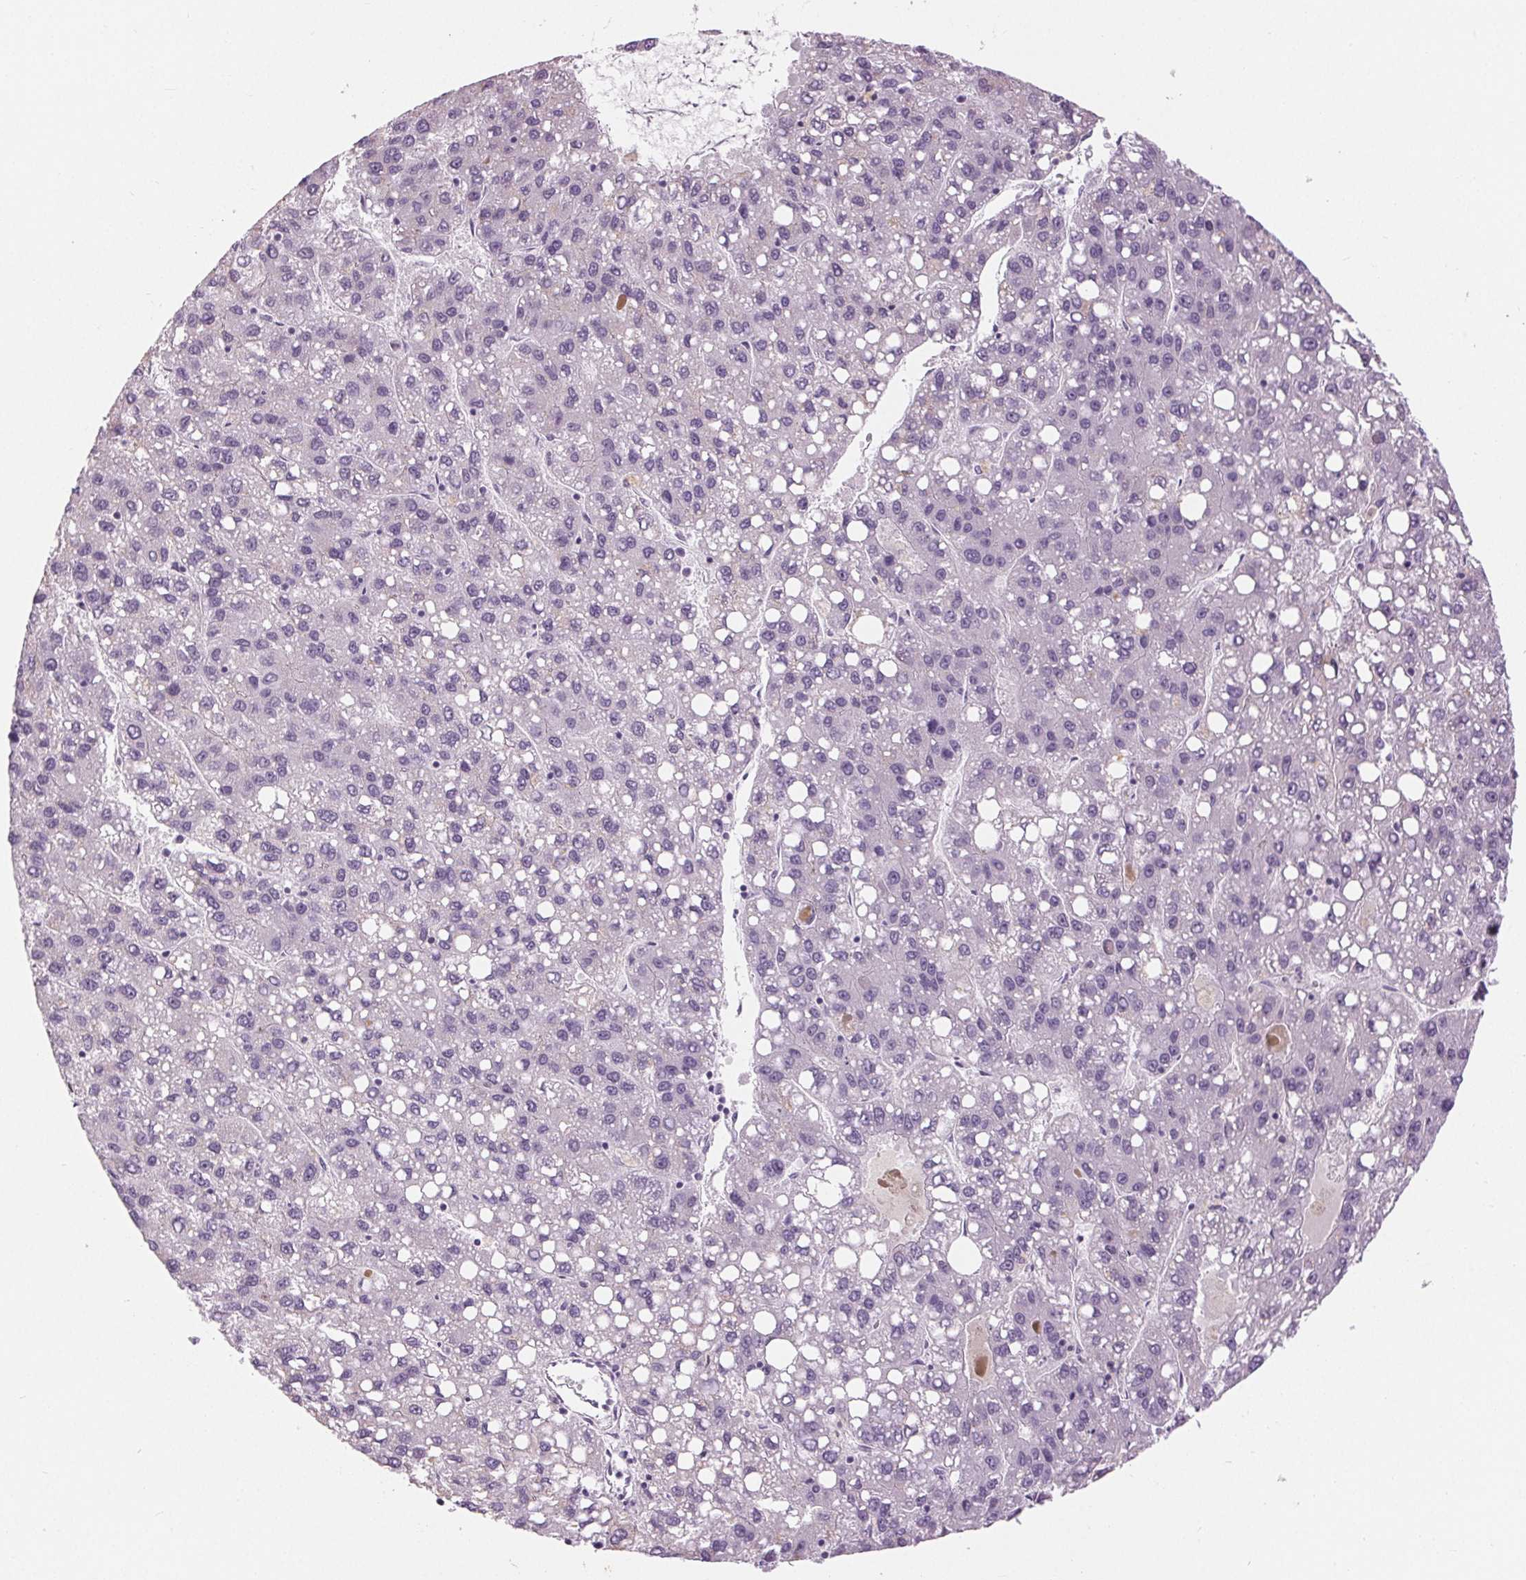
{"staining": {"intensity": "negative", "quantity": "none", "location": "none"}, "tissue": "liver cancer", "cell_type": "Tumor cells", "image_type": "cancer", "snomed": [{"axis": "morphology", "description": "Carcinoma, Hepatocellular, NOS"}, {"axis": "topography", "description": "Liver"}], "caption": "This image is of liver hepatocellular carcinoma stained with IHC to label a protein in brown with the nuclei are counter-stained blue. There is no positivity in tumor cells.", "gene": "MISP", "patient": {"sex": "female", "age": 82}}